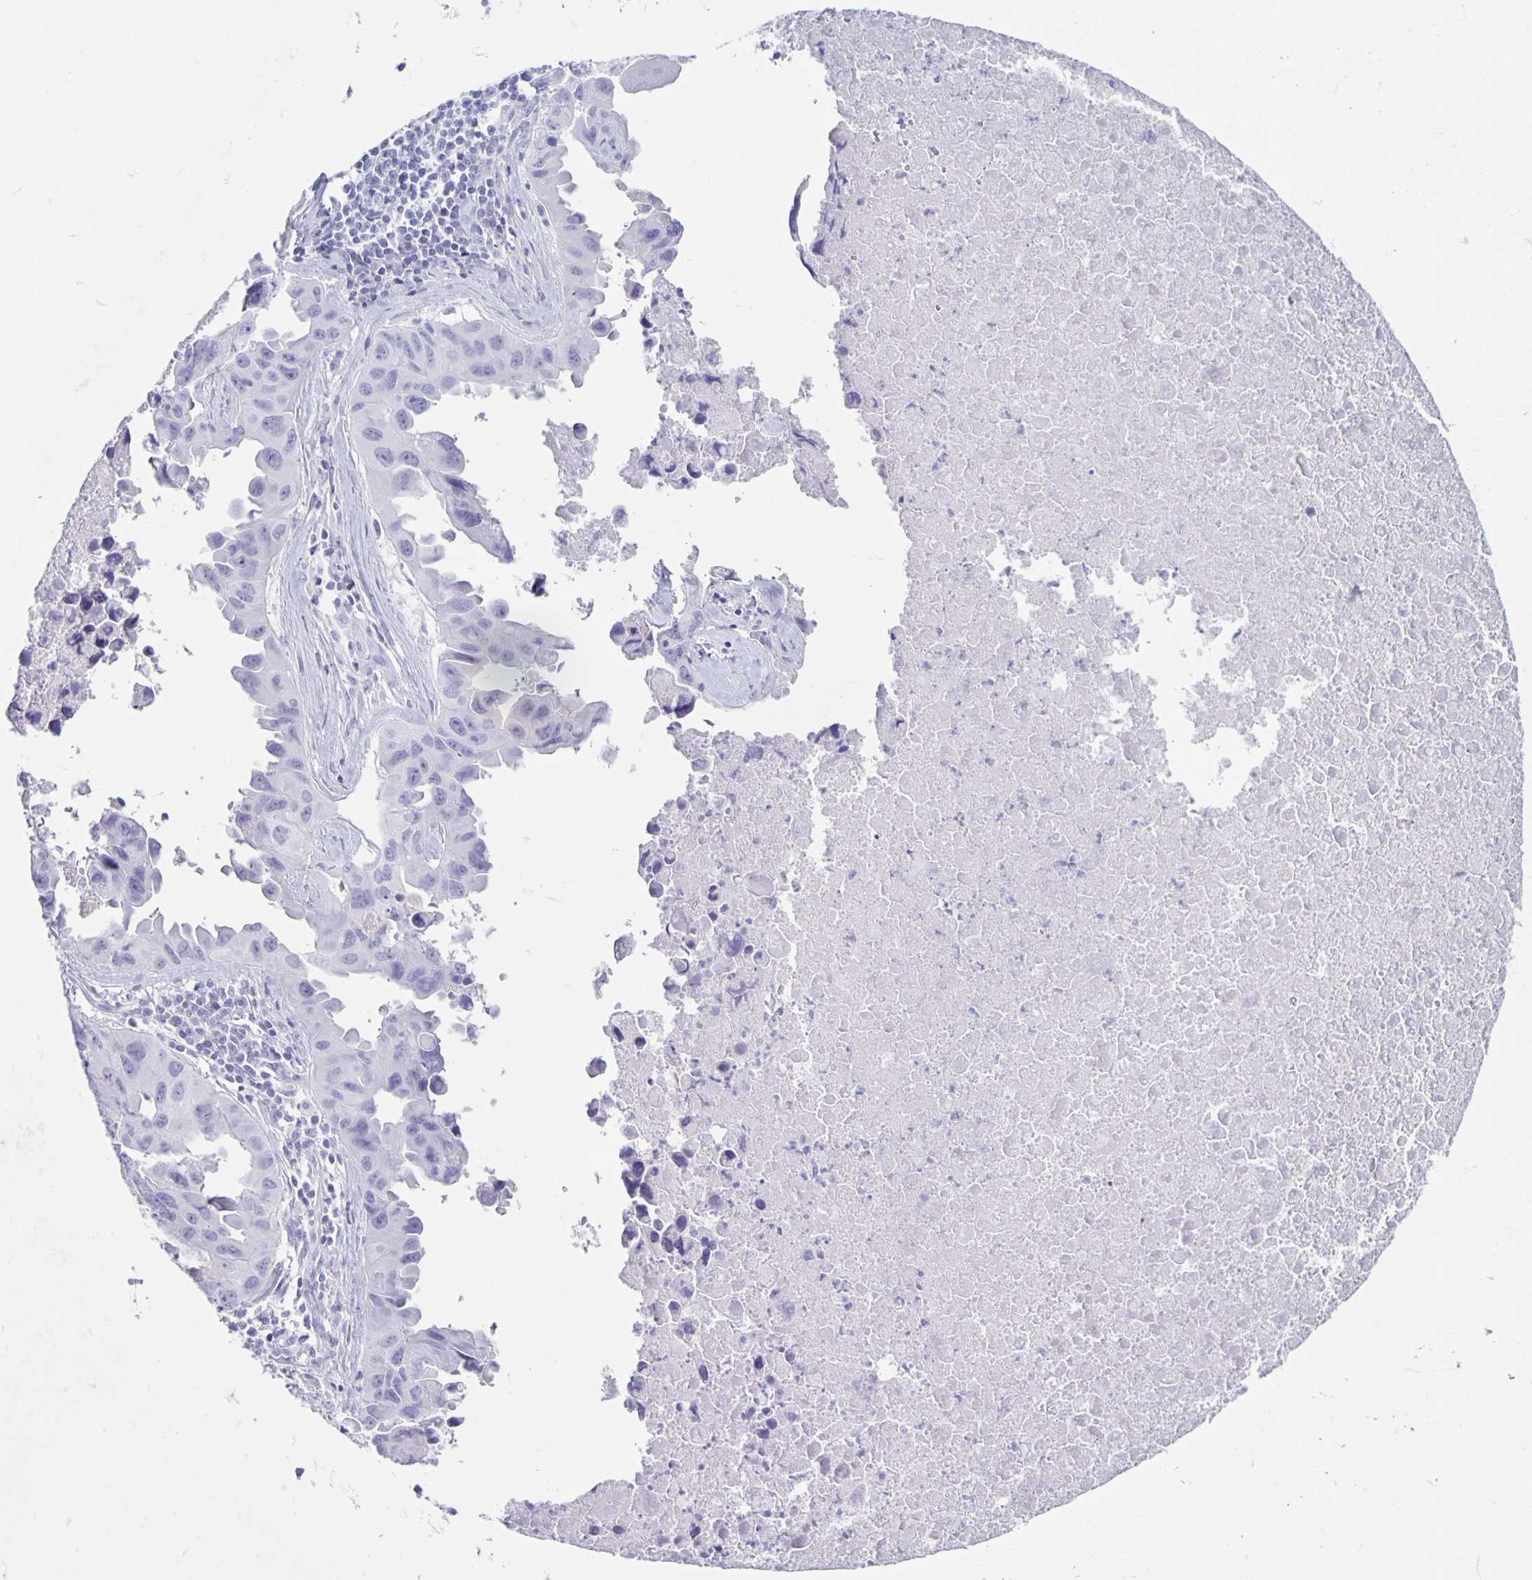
{"staining": {"intensity": "negative", "quantity": "none", "location": "none"}, "tissue": "lung cancer", "cell_type": "Tumor cells", "image_type": "cancer", "snomed": [{"axis": "morphology", "description": "Adenocarcinoma, NOS"}, {"axis": "topography", "description": "Lymph node"}, {"axis": "topography", "description": "Lung"}], "caption": "Tumor cells are negative for protein expression in human lung cancer (adenocarcinoma).", "gene": "CT45A5", "patient": {"sex": "male", "age": 64}}